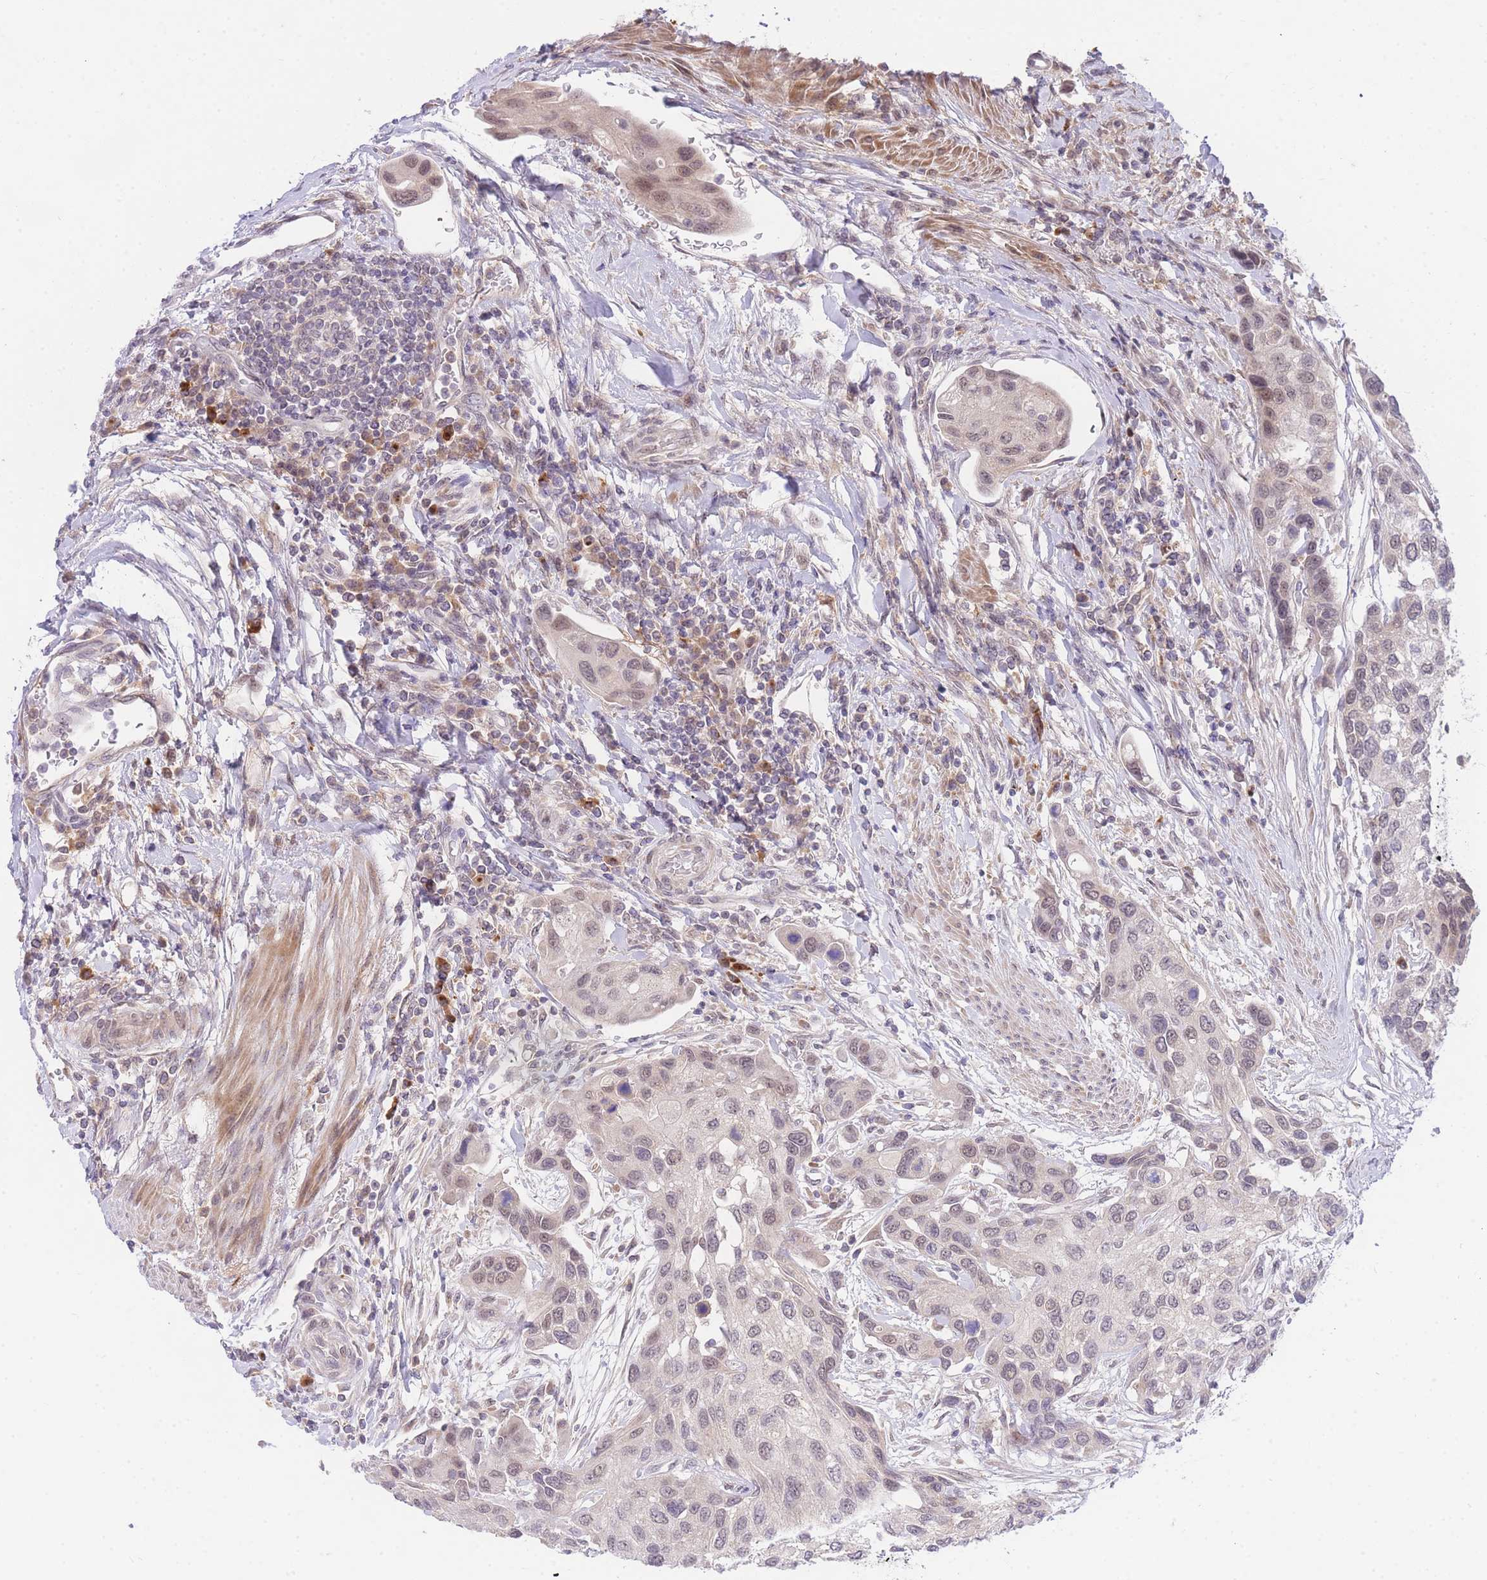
{"staining": {"intensity": "weak", "quantity": "25%-75%", "location": "nuclear"}, "tissue": "urothelial cancer", "cell_type": "Tumor cells", "image_type": "cancer", "snomed": [{"axis": "morphology", "description": "Normal tissue, NOS"}, {"axis": "morphology", "description": "Urothelial carcinoma, High grade"}, {"axis": "topography", "description": "Vascular tissue"}, {"axis": "topography", "description": "Urinary bladder"}], "caption": "A histopathology image showing weak nuclear positivity in approximately 25%-75% of tumor cells in urothelial carcinoma (high-grade), as visualized by brown immunohistochemical staining.", "gene": "SLC25A33", "patient": {"sex": "female", "age": 56}}